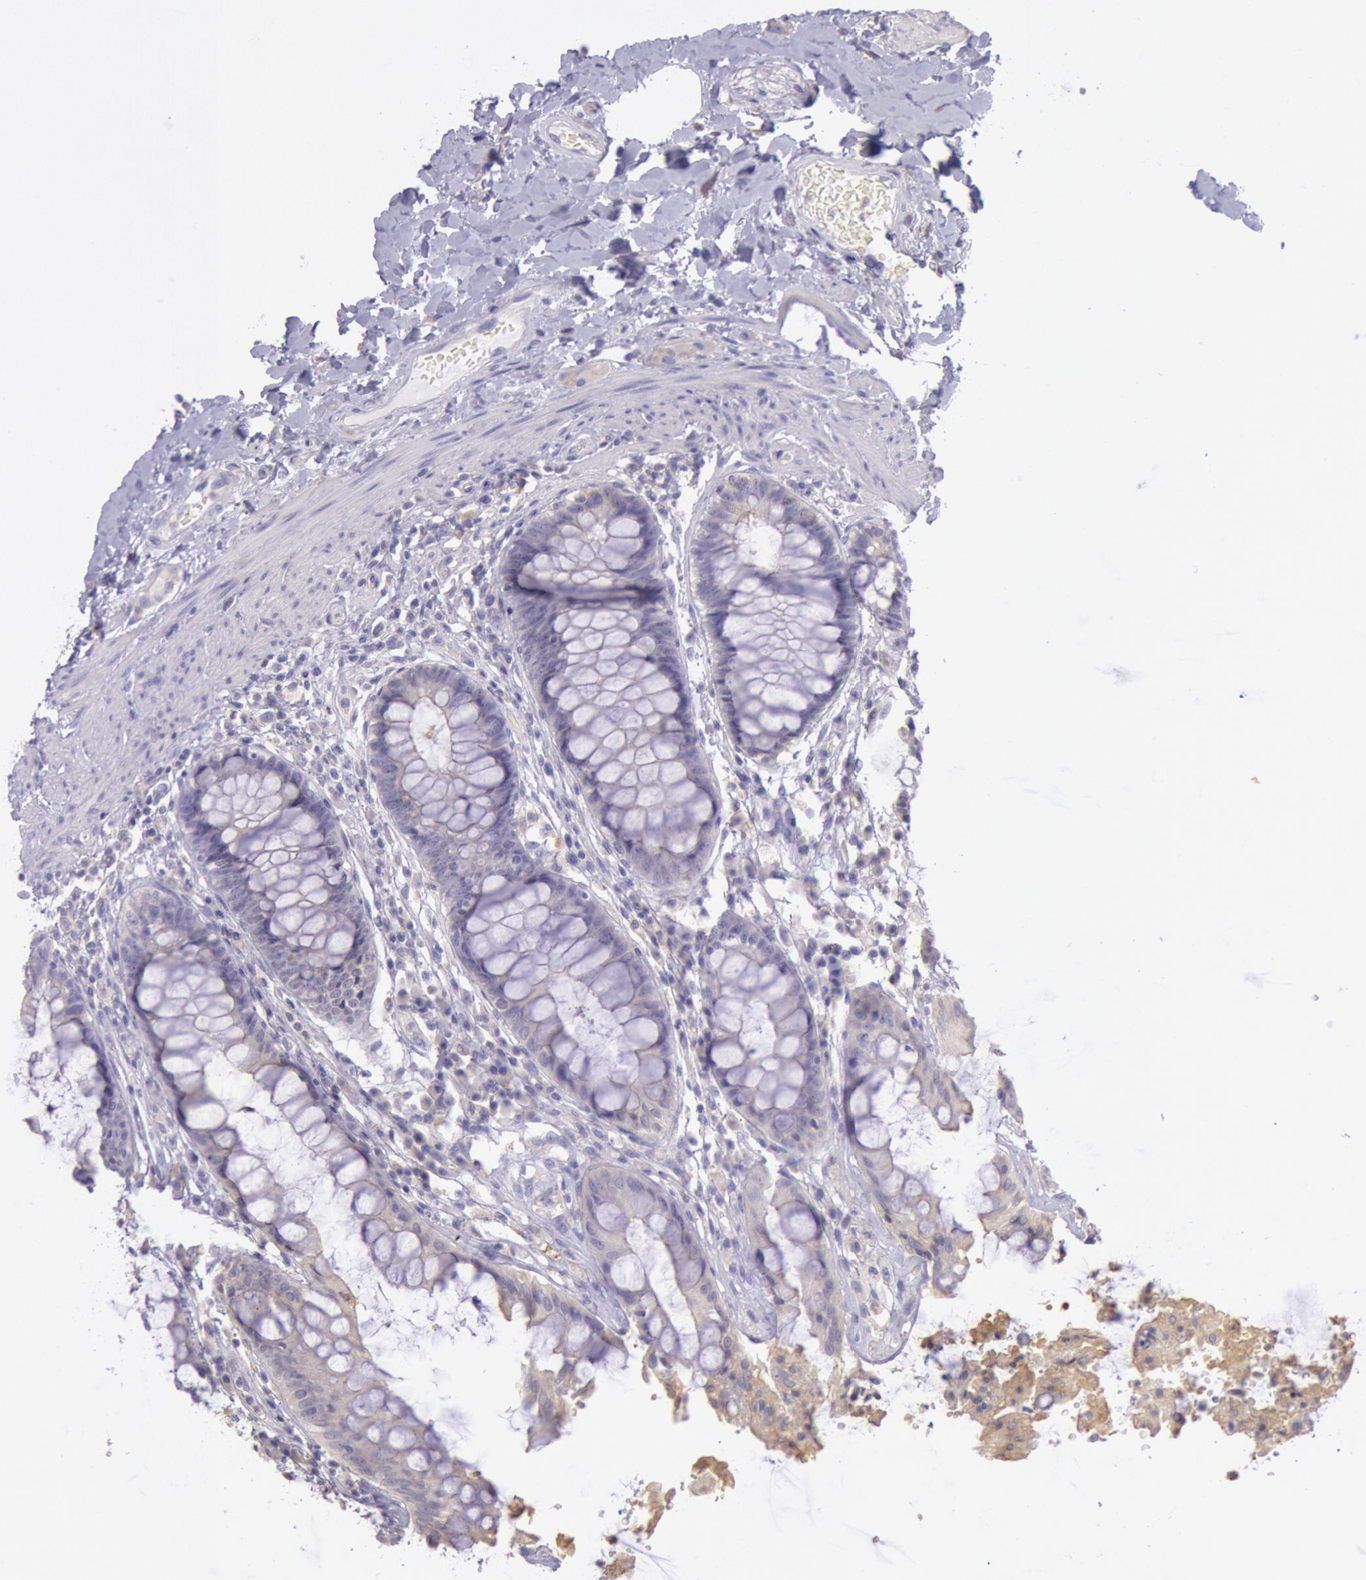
{"staining": {"intensity": "negative", "quantity": "none", "location": "none"}, "tissue": "rectum", "cell_type": "Glandular cells", "image_type": "normal", "snomed": [{"axis": "morphology", "description": "Normal tissue, NOS"}, {"axis": "topography", "description": "Rectum"}], "caption": "This is an immunohistochemistry (IHC) histopathology image of benign human rectum. There is no expression in glandular cells.", "gene": "MYH1", "patient": {"sex": "female", "age": 46}}